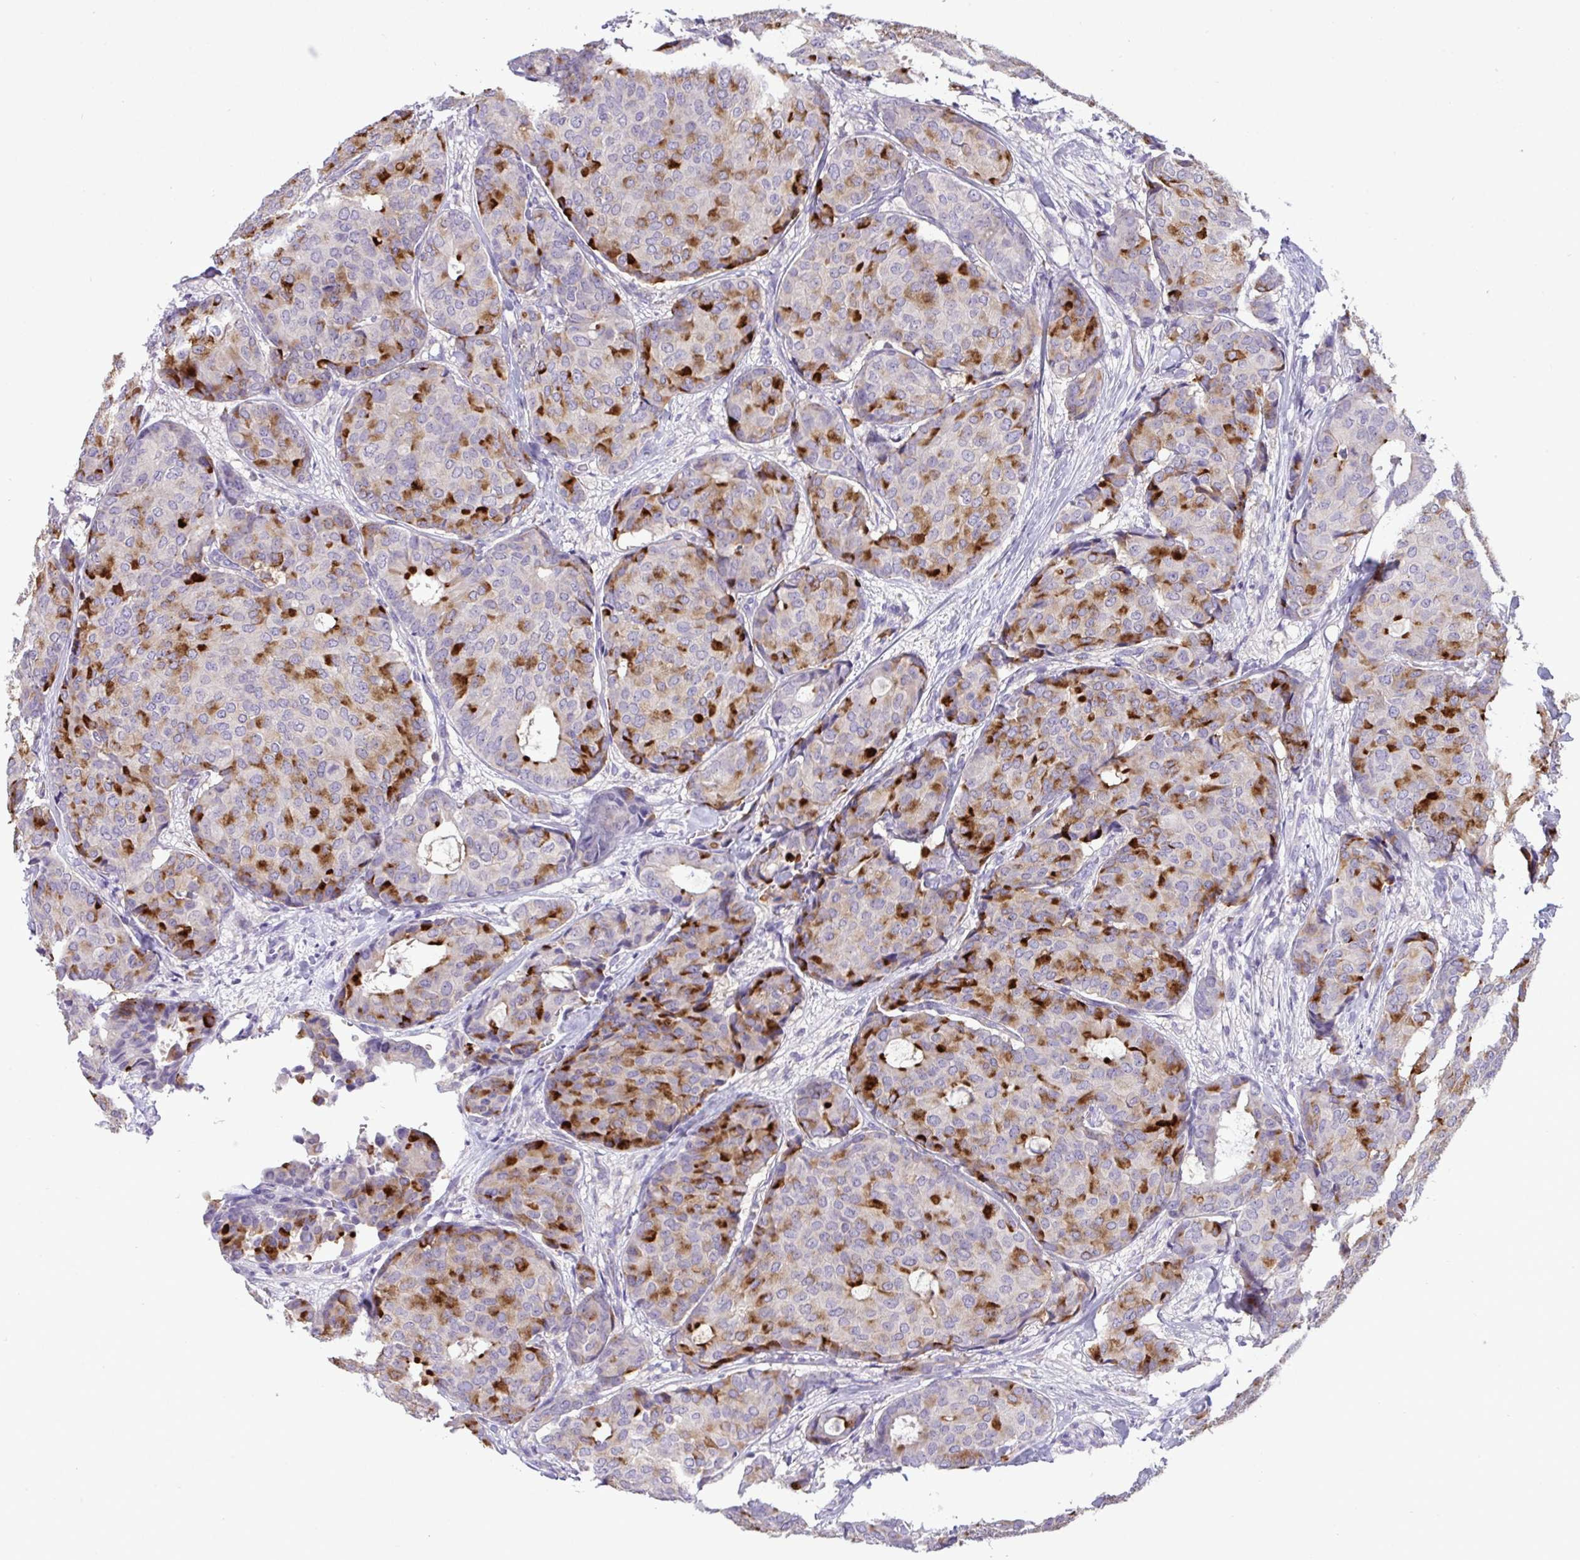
{"staining": {"intensity": "strong", "quantity": "25%-75%", "location": "cytoplasmic/membranous"}, "tissue": "breast cancer", "cell_type": "Tumor cells", "image_type": "cancer", "snomed": [{"axis": "morphology", "description": "Duct carcinoma"}, {"axis": "topography", "description": "Breast"}], "caption": "Immunohistochemistry of breast invasive ductal carcinoma shows high levels of strong cytoplasmic/membranous positivity in approximately 25%-75% of tumor cells. The protein is stained brown, and the nuclei are stained in blue (DAB IHC with brightfield microscopy, high magnification).", "gene": "ST8SIA2", "patient": {"sex": "female", "age": 75}}